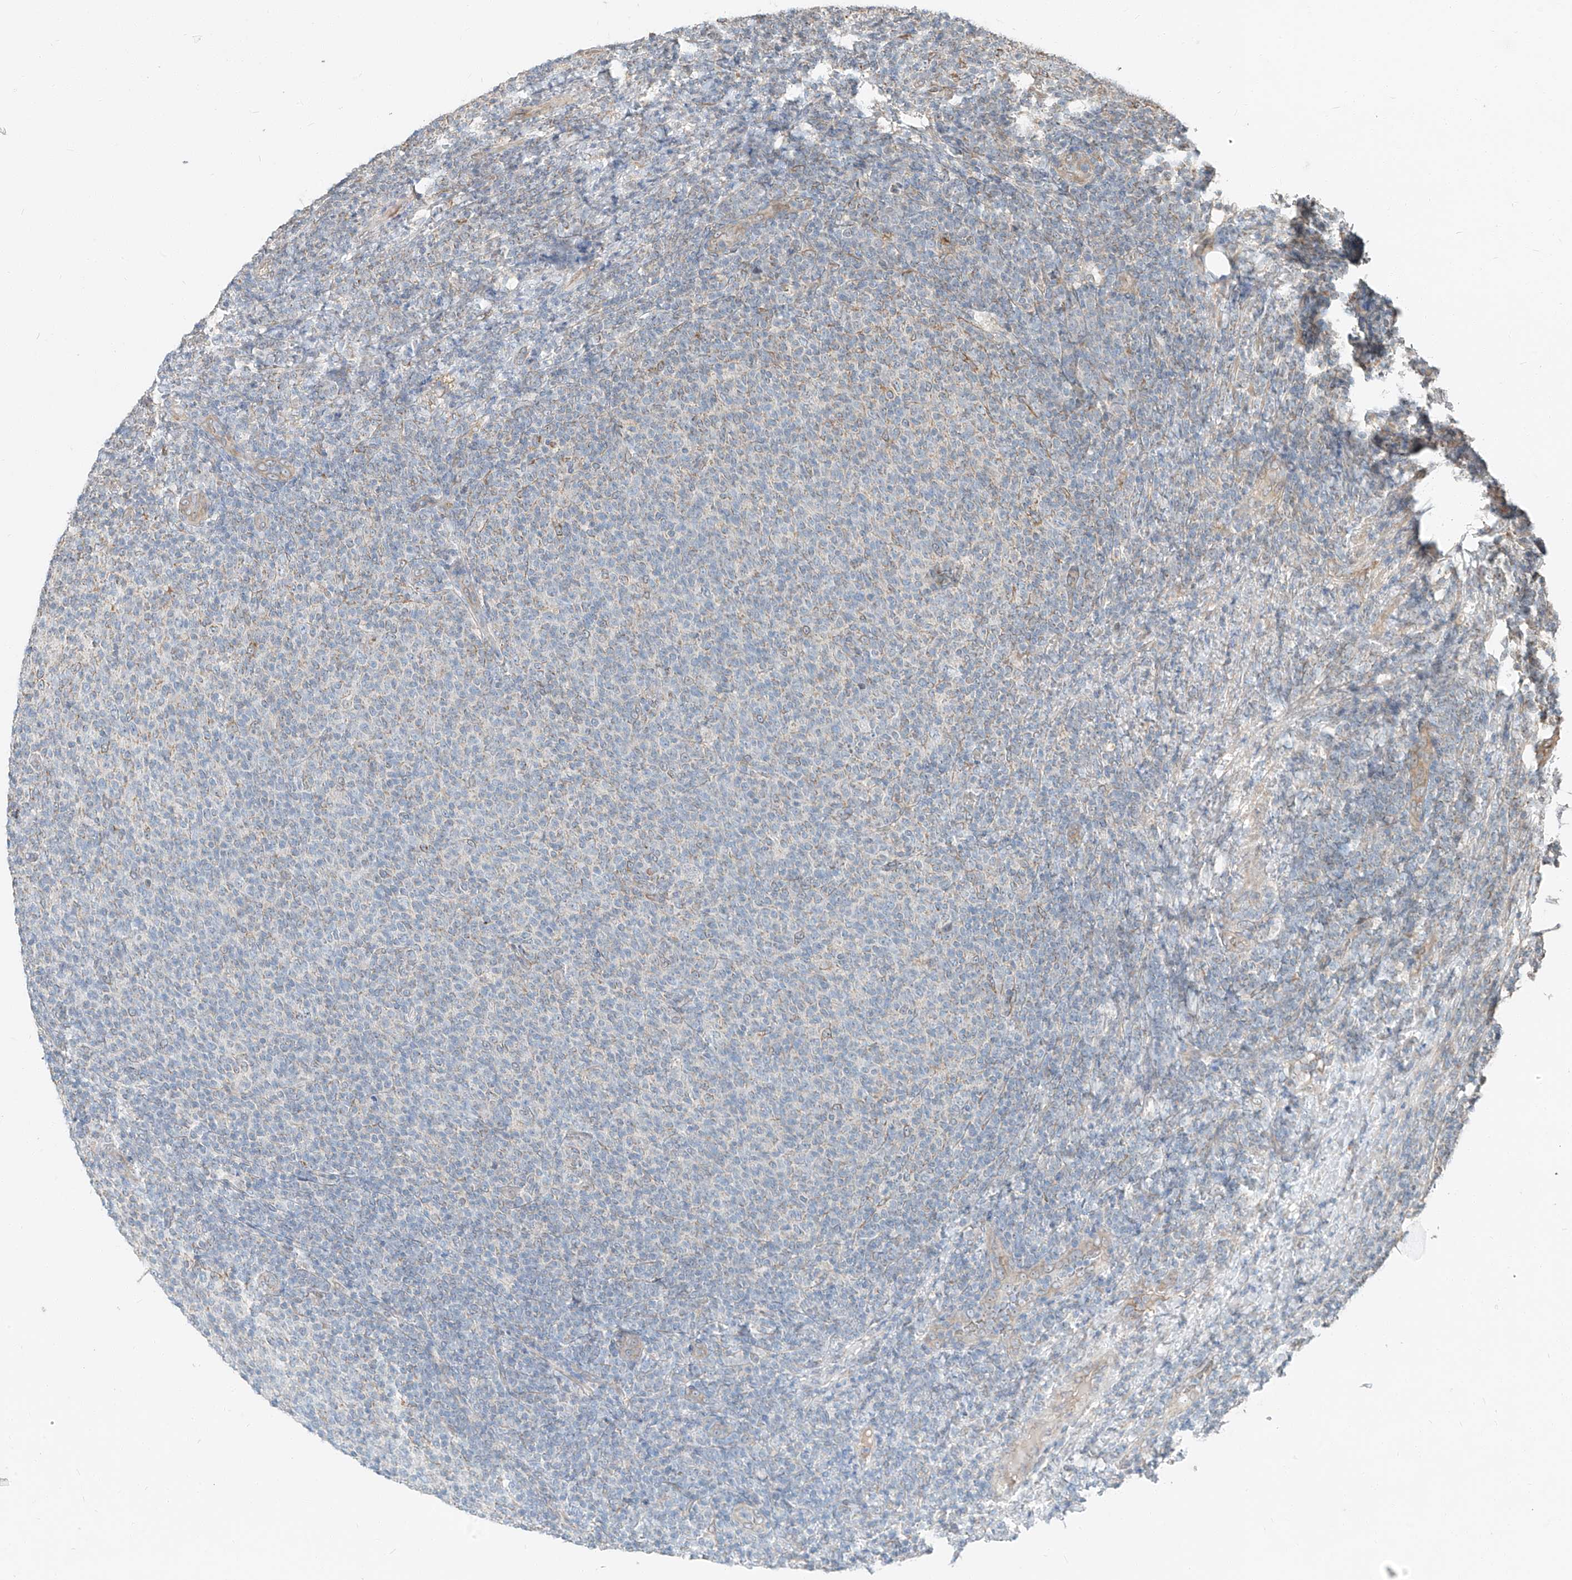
{"staining": {"intensity": "negative", "quantity": "none", "location": "none"}, "tissue": "lymphoma", "cell_type": "Tumor cells", "image_type": "cancer", "snomed": [{"axis": "morphology", "description": "Malignant lymphoma, non-Hodgkin's type, Low grade"}, {"axis": "topography", "description": "Lymph node"}], "caption": "Protein analysis of malignant lymphoma, non-Hodgkin's type (low-grade) reveals no significant expression in tumor cells. Brightfield microscopy of immunohistochemistry stained with DAB (3,3'-diaminobenzidine) (brown) and hematoxylin (blue), captured at high magnification.", "gene": "STX19", "patient": {"sex": "male", "age": 66}}